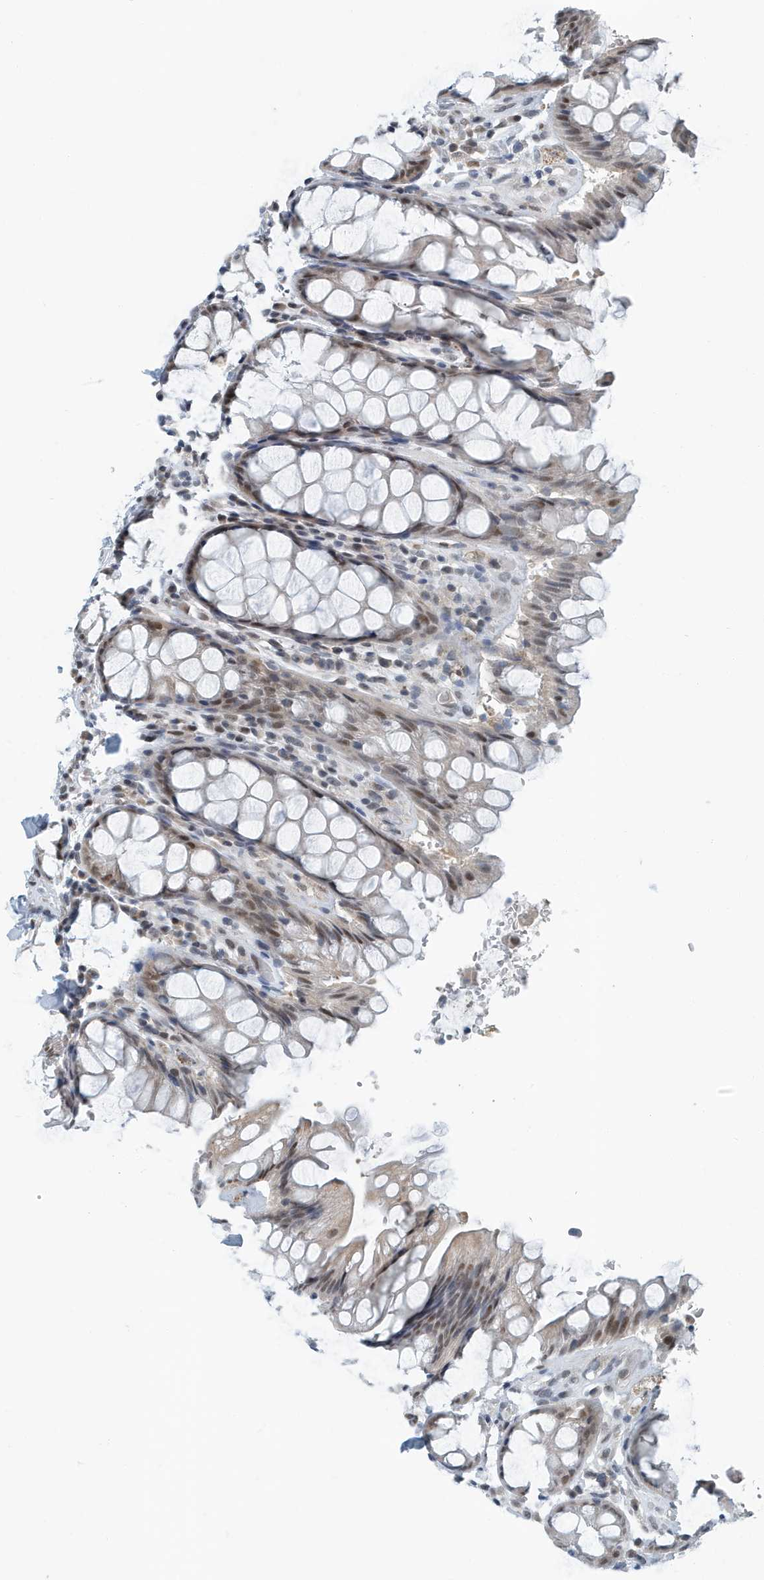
{"staining": {"intensity": "moderate", "quantity": "25%-75%", "location": "cytoplasmic/membranous,nuclear"}, "tissue": "rectum", "cell_type": "Glandular cells", "image_type": "normal", "snomed": [{"axis": "morphology", "description": "Normal tissue, NOS"}, {"axis": "topography", "description": "Rectum"}], "caption": "IHC histopathology image of benign human rectum stained for a protein (brown), which shows medium levels of moderate cytoplasmic/membranous,nuclear expression in about 25%-75% of glandular cells.", "gene": "KIF15", "patient": {"sex": "male", "age": 64}}